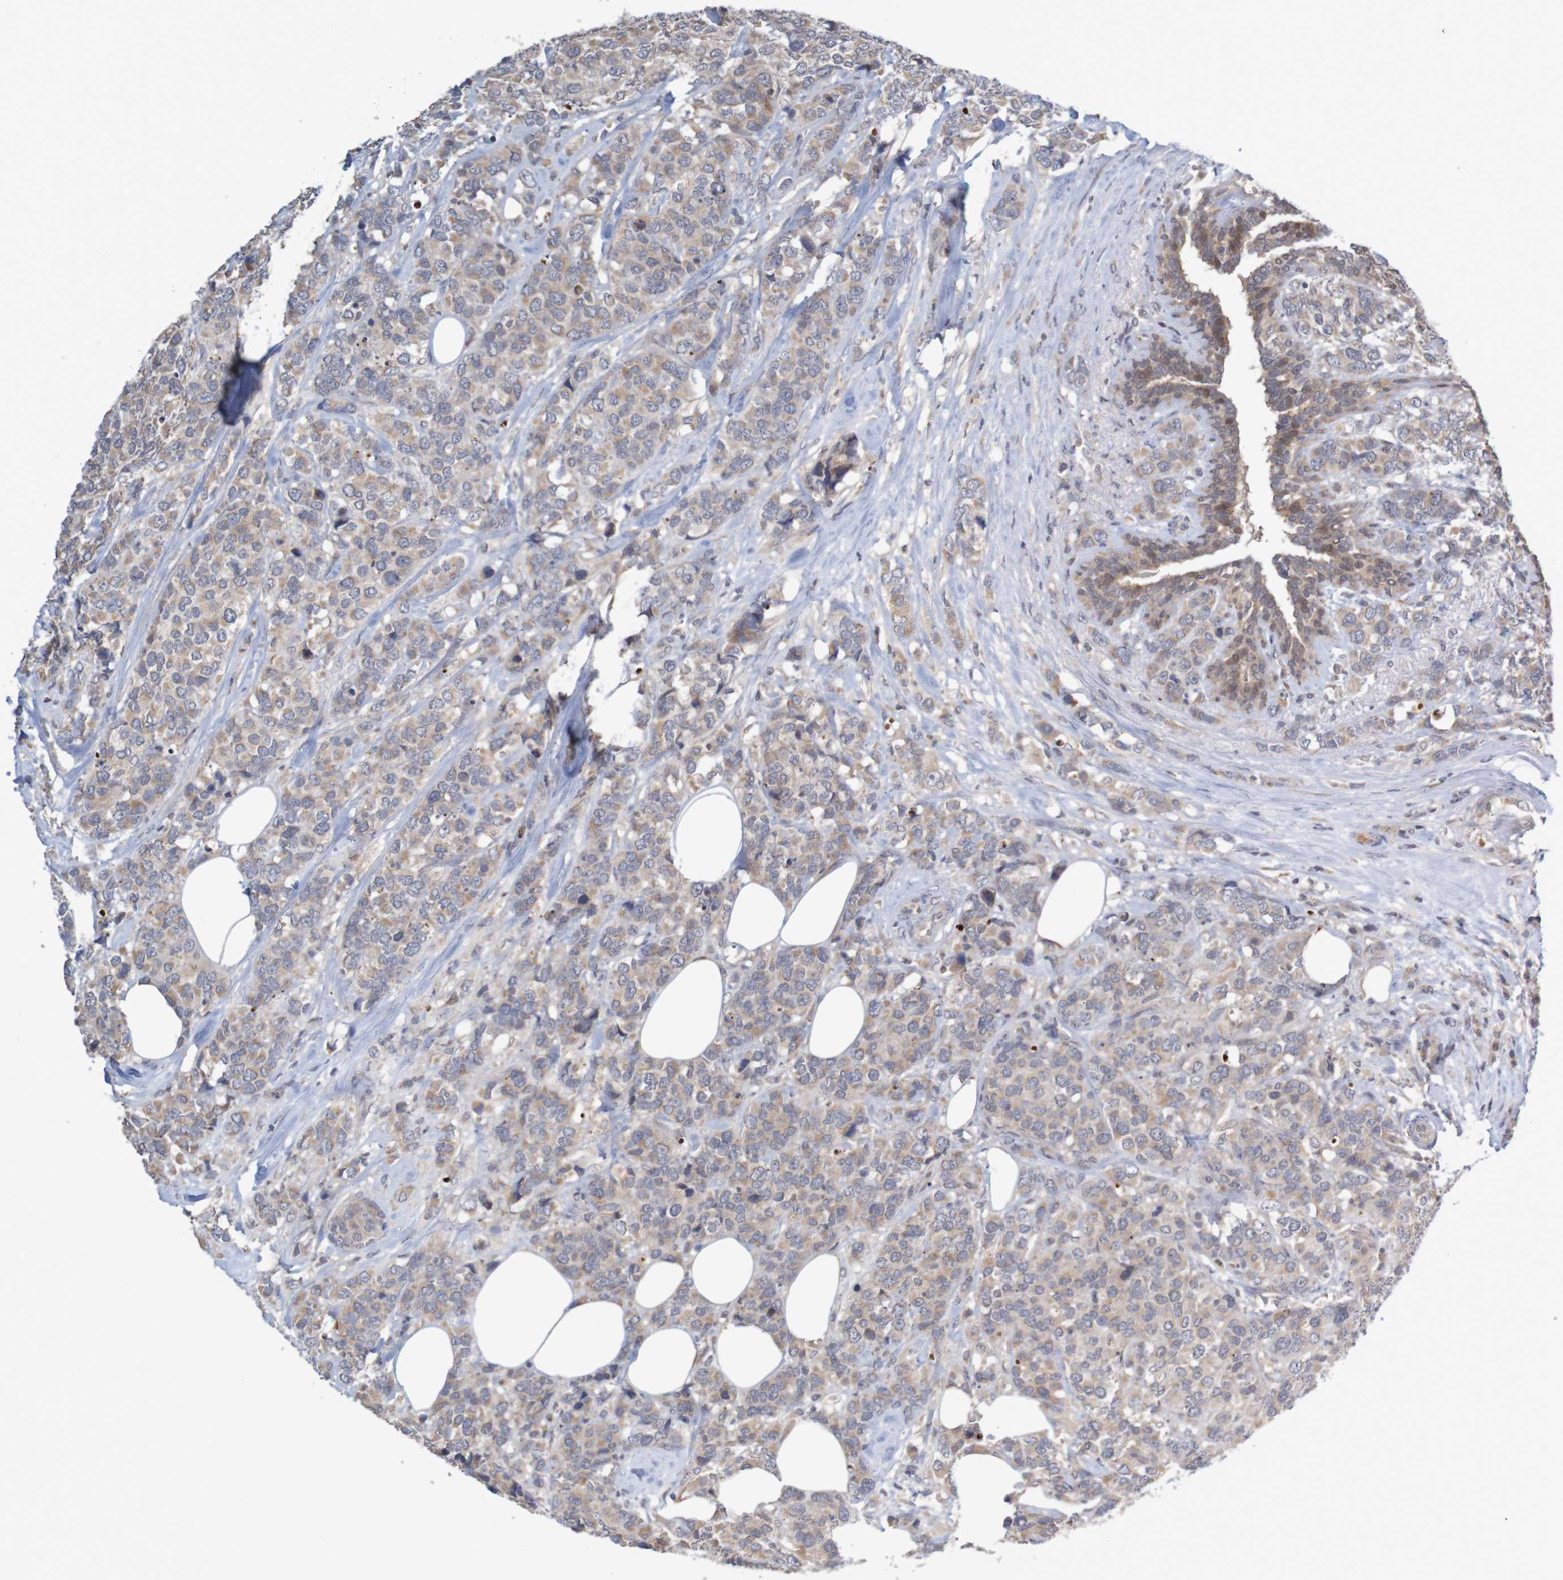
{"staining": {"intensity": "weak", "quantity": ">75%", "location": "cytoplasmic/membranous"}, "tissue": "breast cancer", "cell_type": "Tumor cells", "image_type": "cancer", "snomed": [{"axis": "morphology", "description": "Lobular carcinoma"}, {"axis": "topography", "description": "Breast"}], "caption": "The image demonstrates staining of breast cancer (lobular carcinoma), revealing weak cytoplasmic/membranous protein staining (brown color) within tumor cells.", "gene": "ANKK1", "patient": {"sex": "female", "age": 59}}